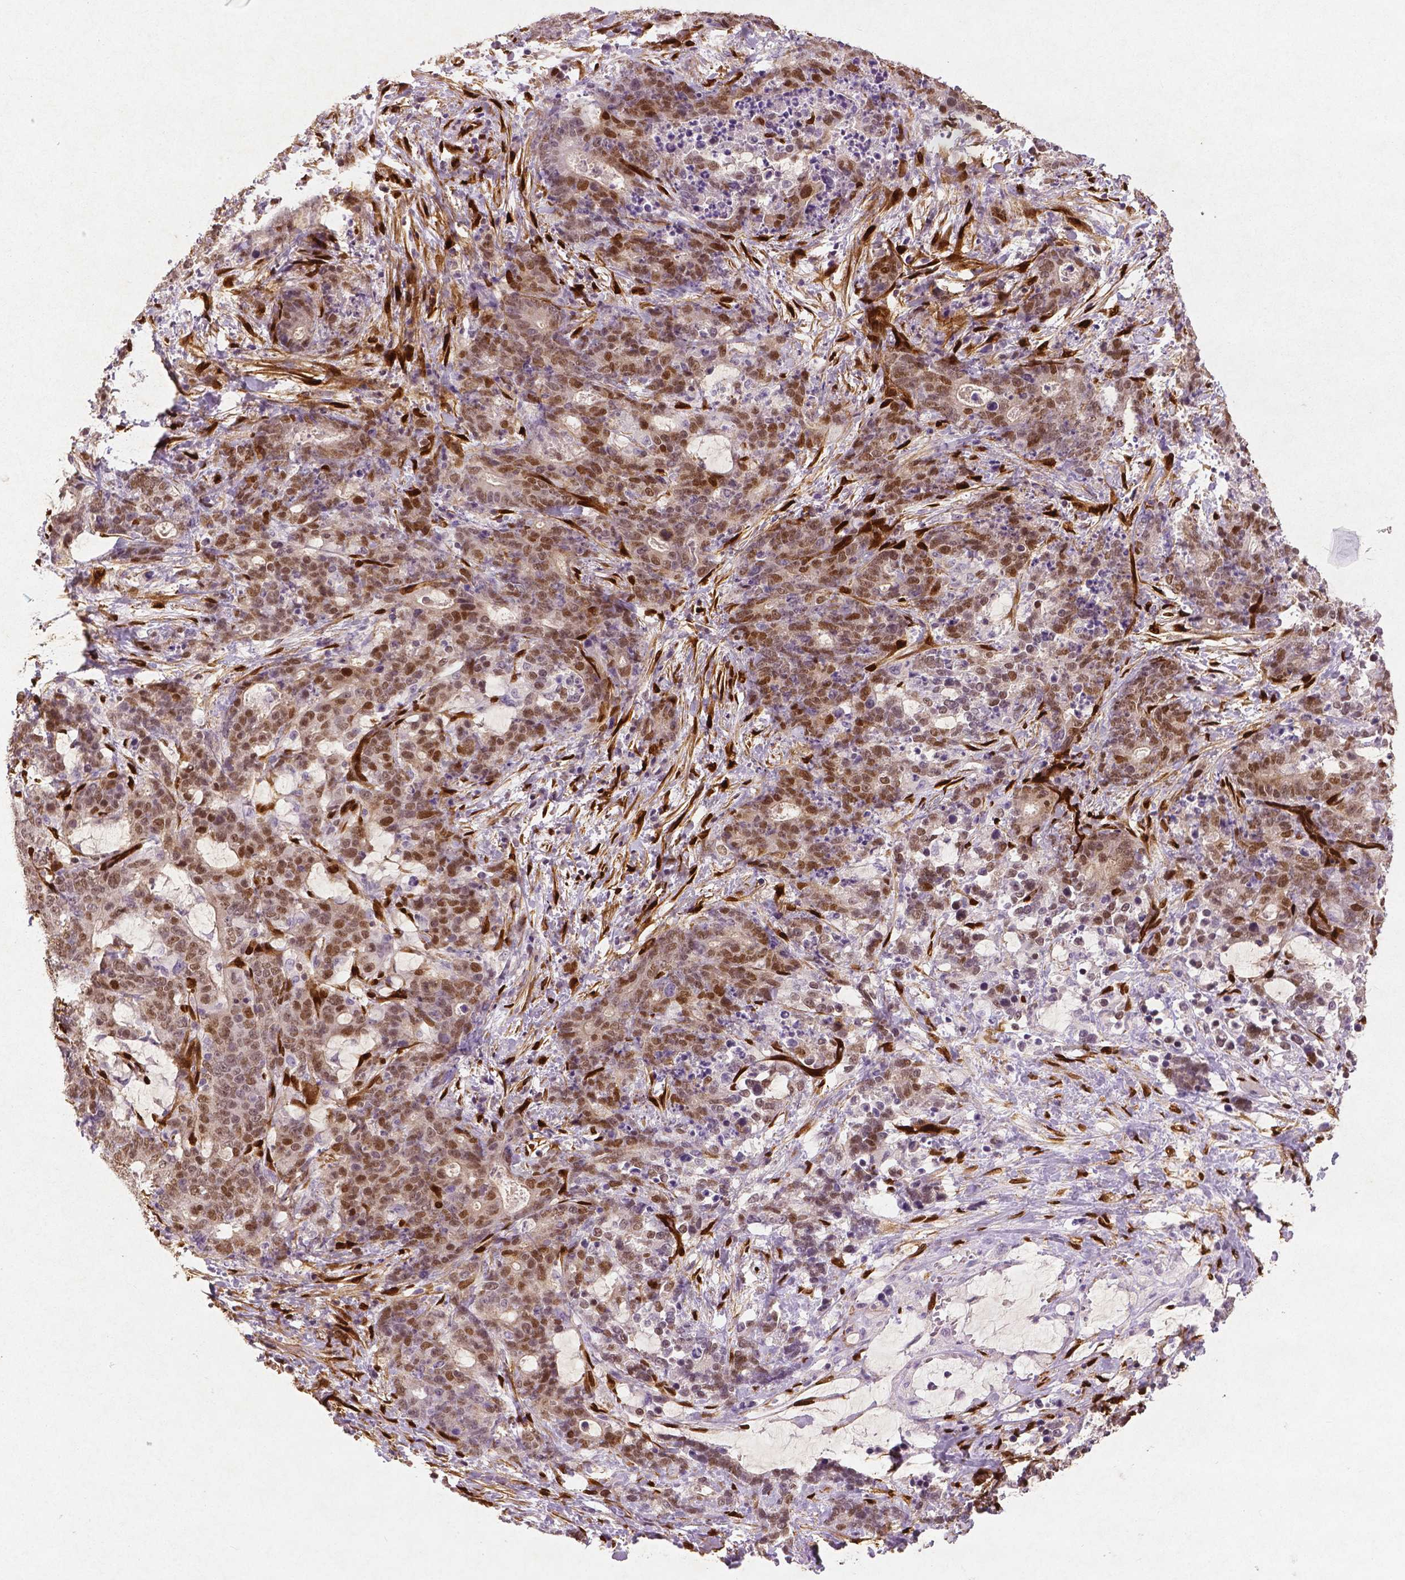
{"staining": {"intensity": "moderate", "quantity": ">75%", "location": "cytoplasmic/membranous,nuclear"}, "tissue": "stomach cancer", "cell_type": "Tumor cells", "image_type": "cancer", "snomed": [{"axis": "morphology", "description": "Normal tissue, NOS"}, {"axis": "morphology", "description": "Adenocarcinoma, NOS"}, {"axis": "topography", "description": "Stomach"}], "caption": "Stomach cancer was stained to show a protein in brown. There is medium levels of moderate cytoplasmic/membranous and nuclear expression in approximately >75% of tumor cells.", "gene": "WWTR1", "patient": {"sex": "female", "age": 64}}